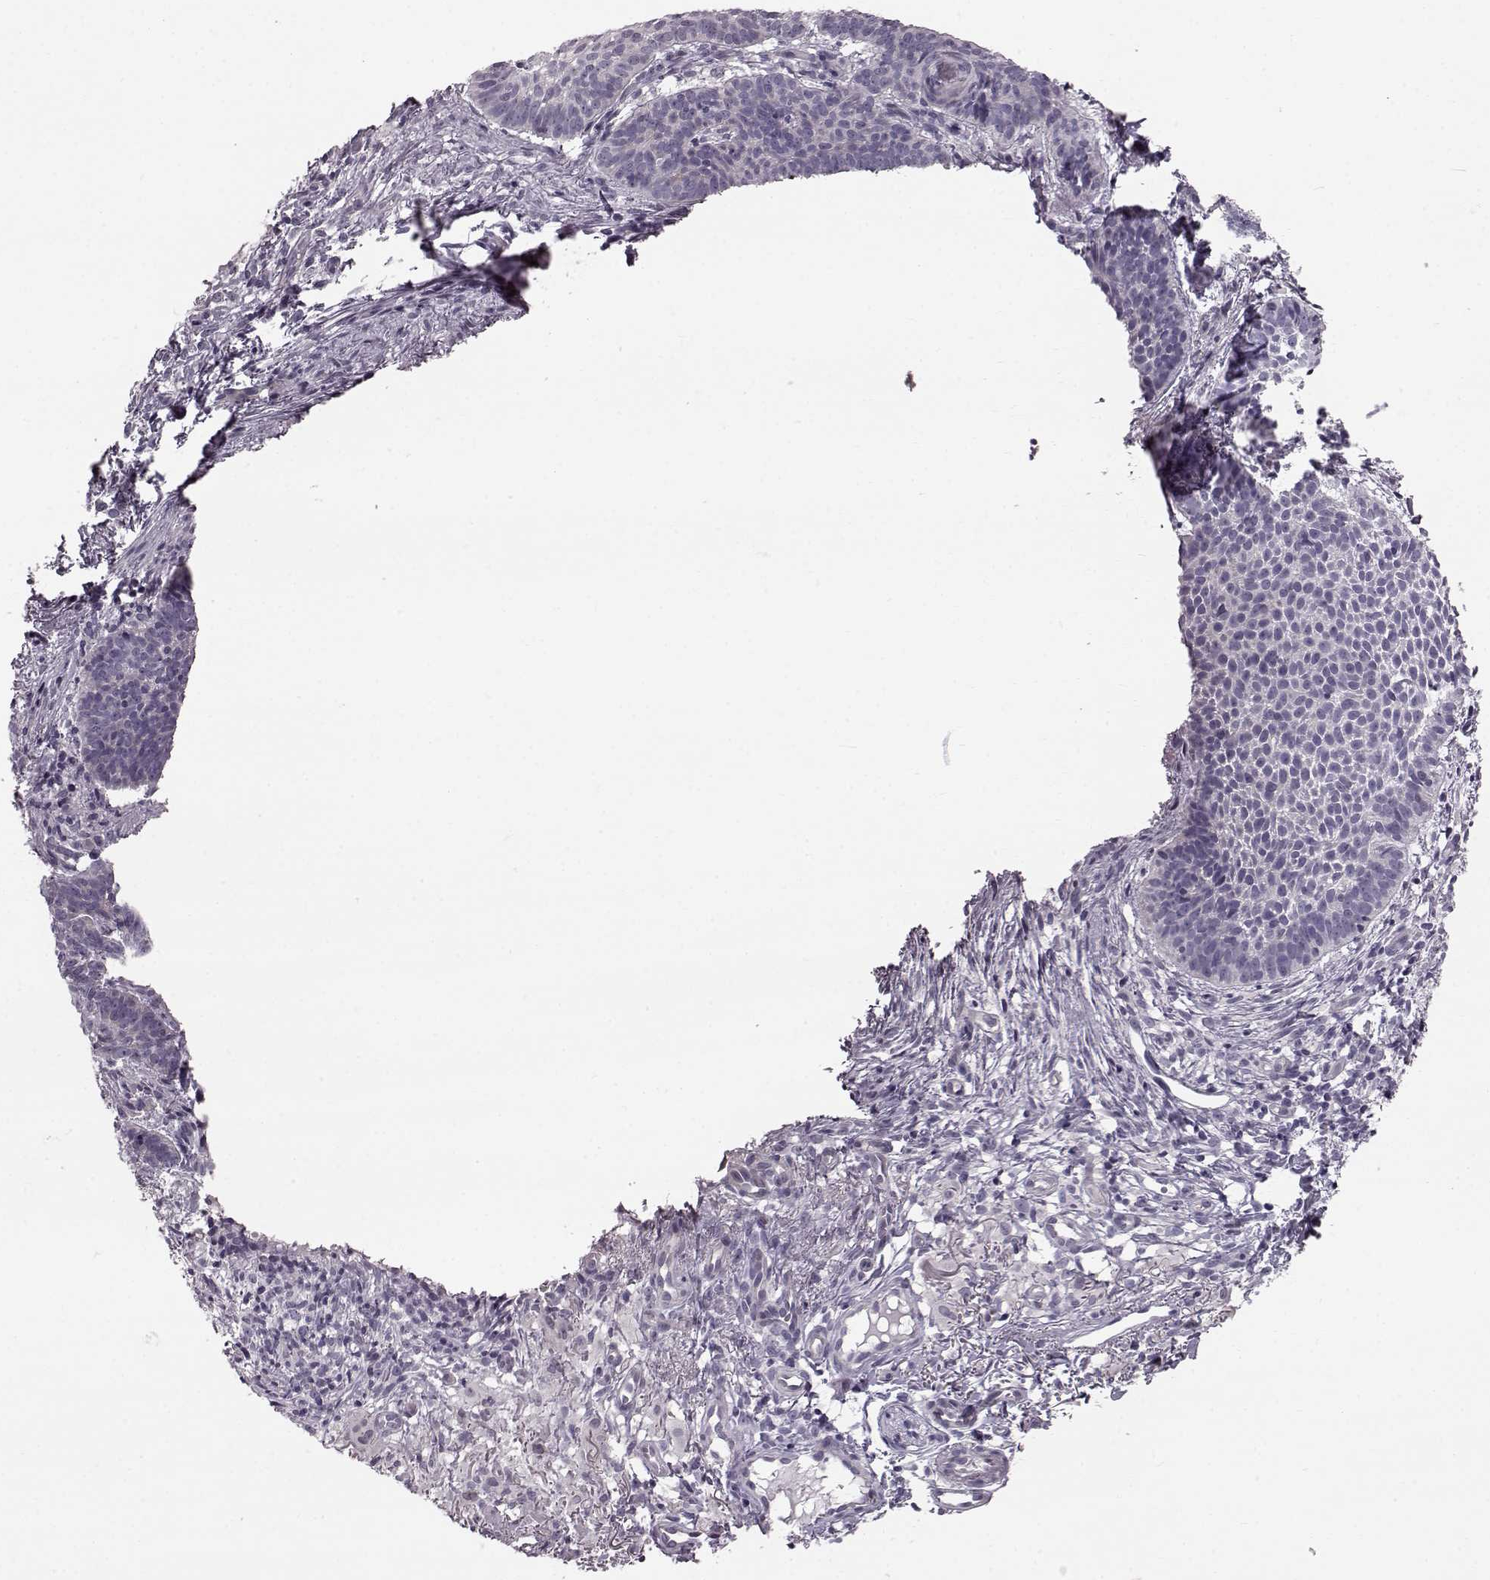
{"staining": {"intensity": "negative", "quantity": "none", "location": "none"}, "tissue": "skin cancer", "cell_type": "Tumor cells", "image_type": "cancer", "snomed": [{"axis": "morphology", "description": "Basal cell carcinoma"}, {"axis": "topography", "description": "Skin"}], "caption": "High power microscopy photomicrograph of an immunohistochemistry photomicrograph of basal cell carcinoma (skin), revealing no significant positivity in tumor cells. (Brightfield microscopy of DAB (3,3'-diaminobenzidine) immunohistochemistry (IHC) at high magnification).", "gene": "TCHHL1", "patient": {"sex": "male", "age": 72}}